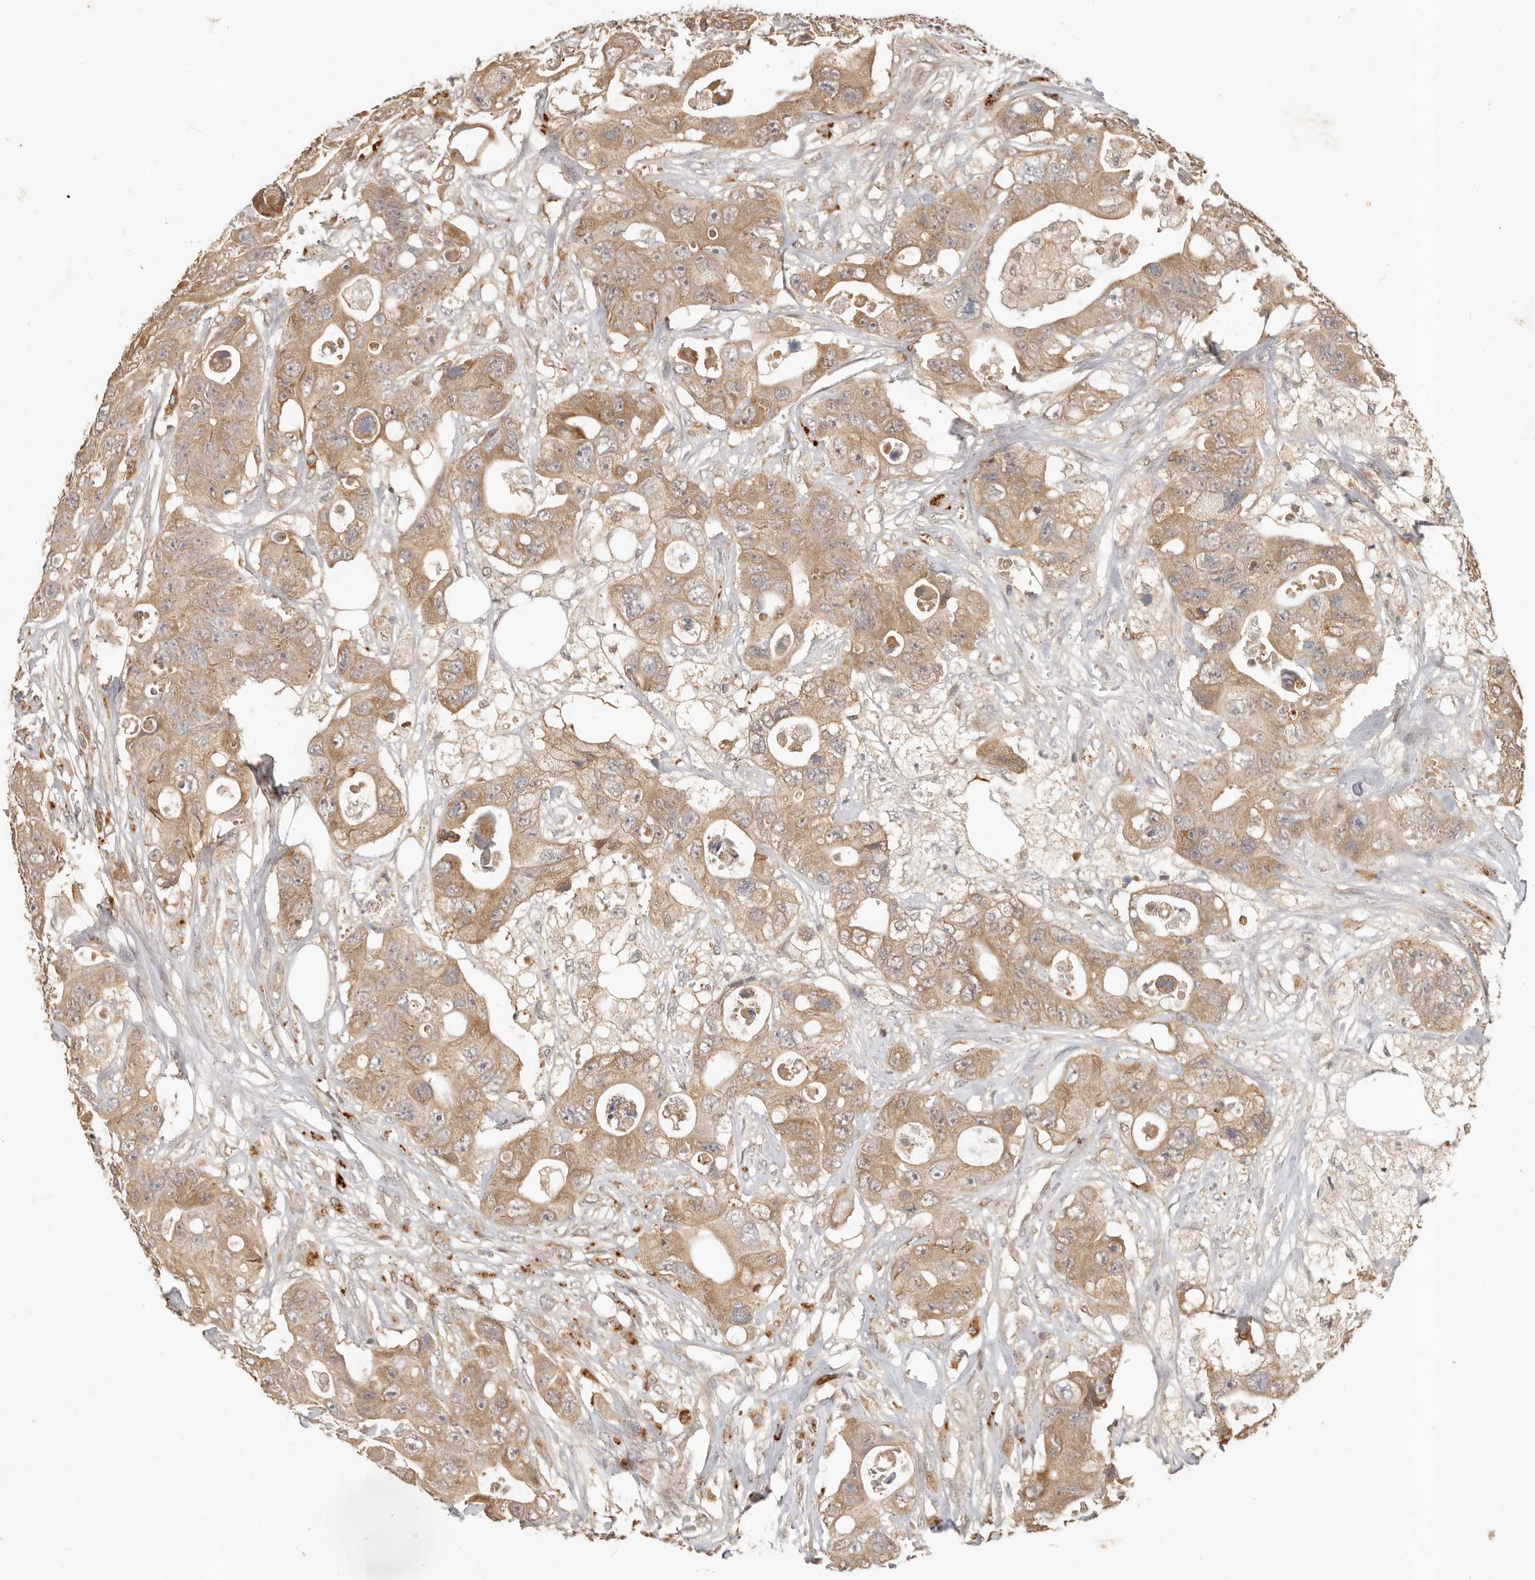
{"staining": {"intensity": "moderate", "quantity": ">75%", "location": "cytoplasmic/membranous"}, "tissue": "colorectal cancer", "cell_type": "Tumor cells", "image_type": "cancer", "snomed": [{"axis": "morphology", "description": "Adenocarcinoma, NOS"}, {"axis": "topography", "description": "Colon"}], "caption": "Human colorectal cancer (adenocarcinoma) stained for a protein (brown) displays moderate cytoplasmic/membranous positive positivity in approximately >75% of tumor cells.", "gene": "MTFR2", "patient": {"sex": "female", "age": 46}}